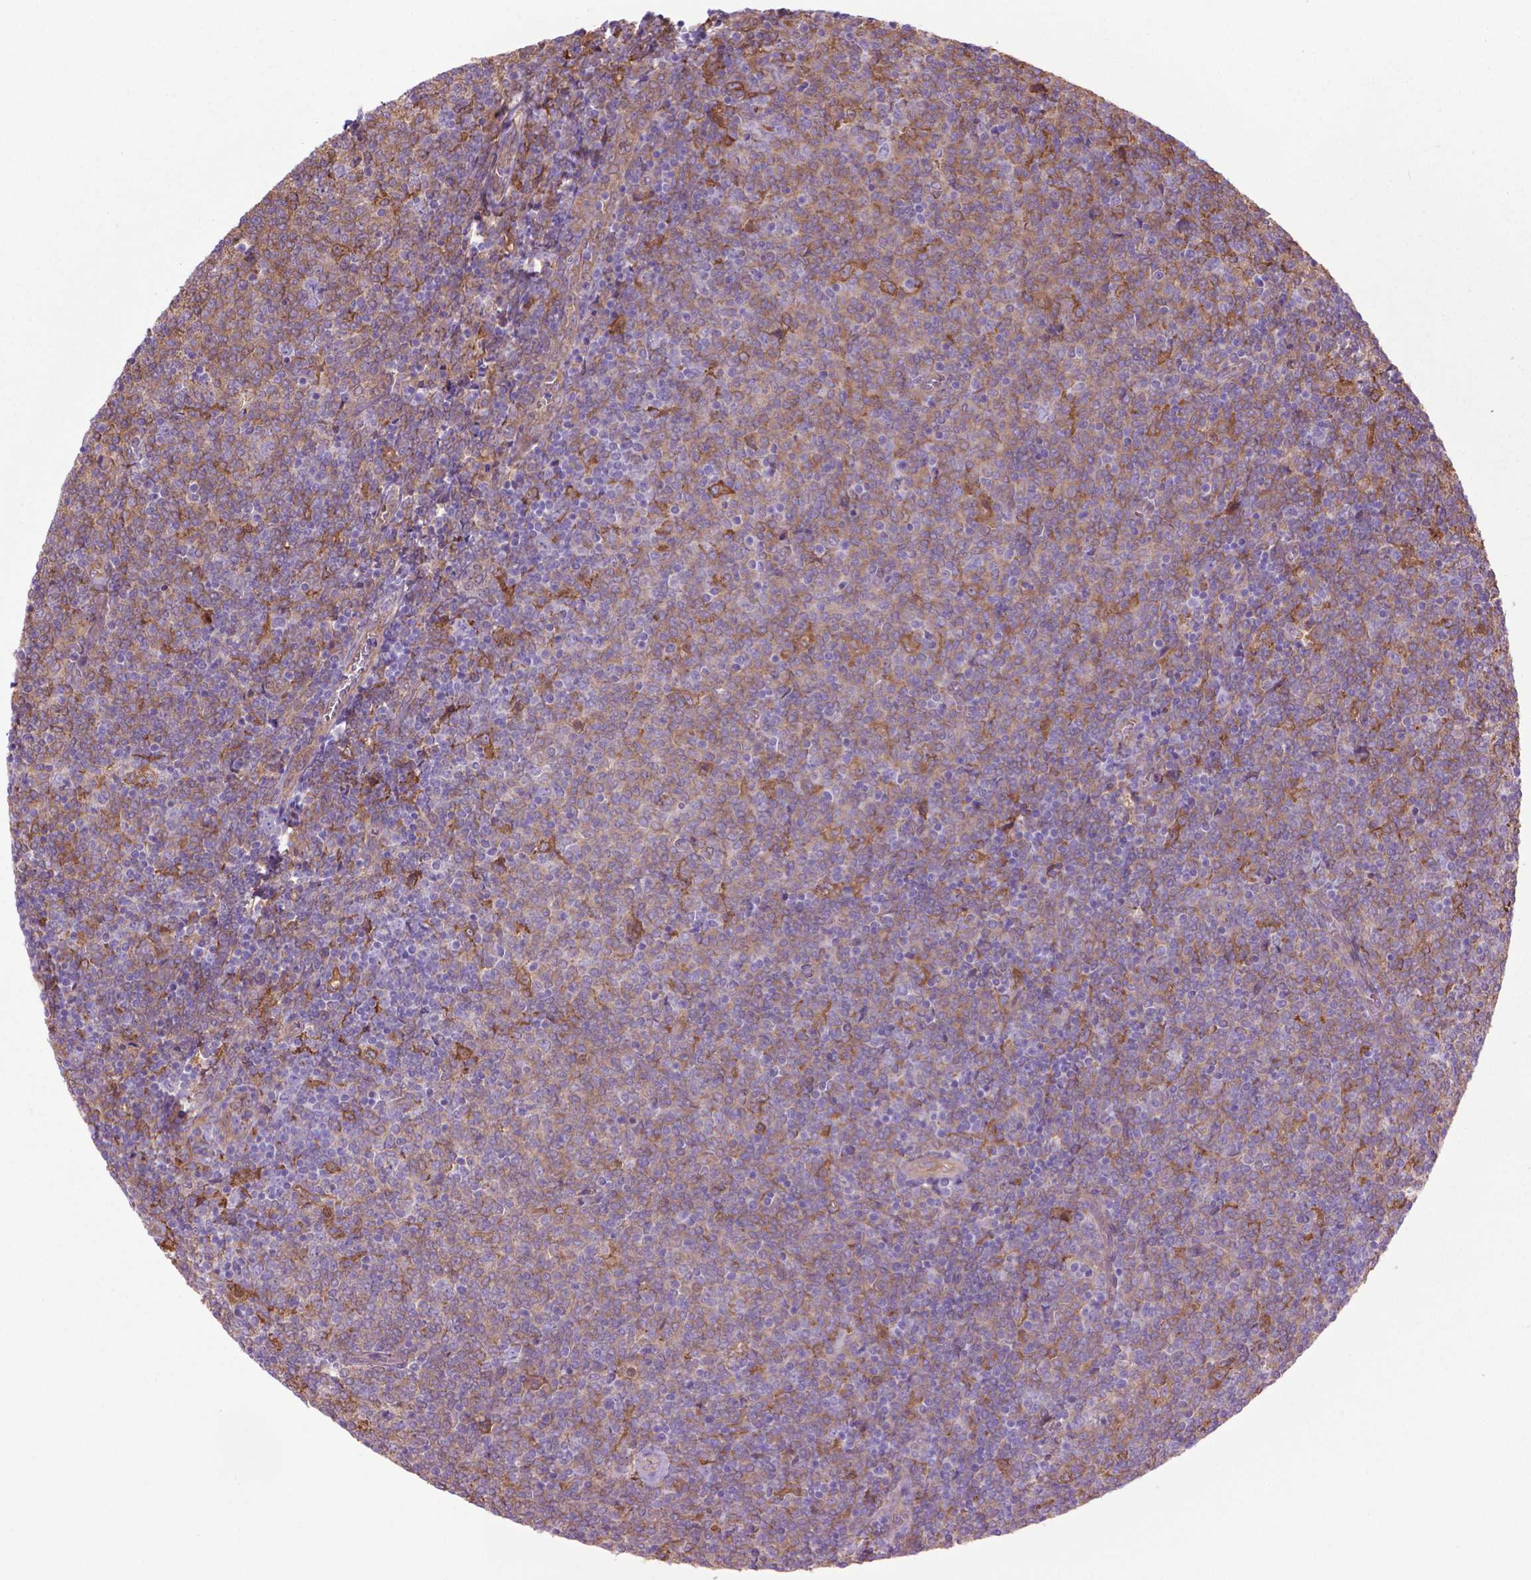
{"staining": {"intensity": "negative", "quantity": "none", "location": "none"}, "tissue": "lymphoma", "cell_type": "Tumor cells", "image_type": "cancer", "snomed": [{"axis": "morphology", "description": "Malignant lymphoma, non-Hodgkin's type, Low grade"}, {"axis": "topography", "description": "Lymph node"}], "caption": "An immunohistochemistry photomicrograph of lymphoma is shown. There is no staining in tumor cells of lymphoma.", "gene": "CORO1B", "patient": {"sex": "male", "age": 52}}